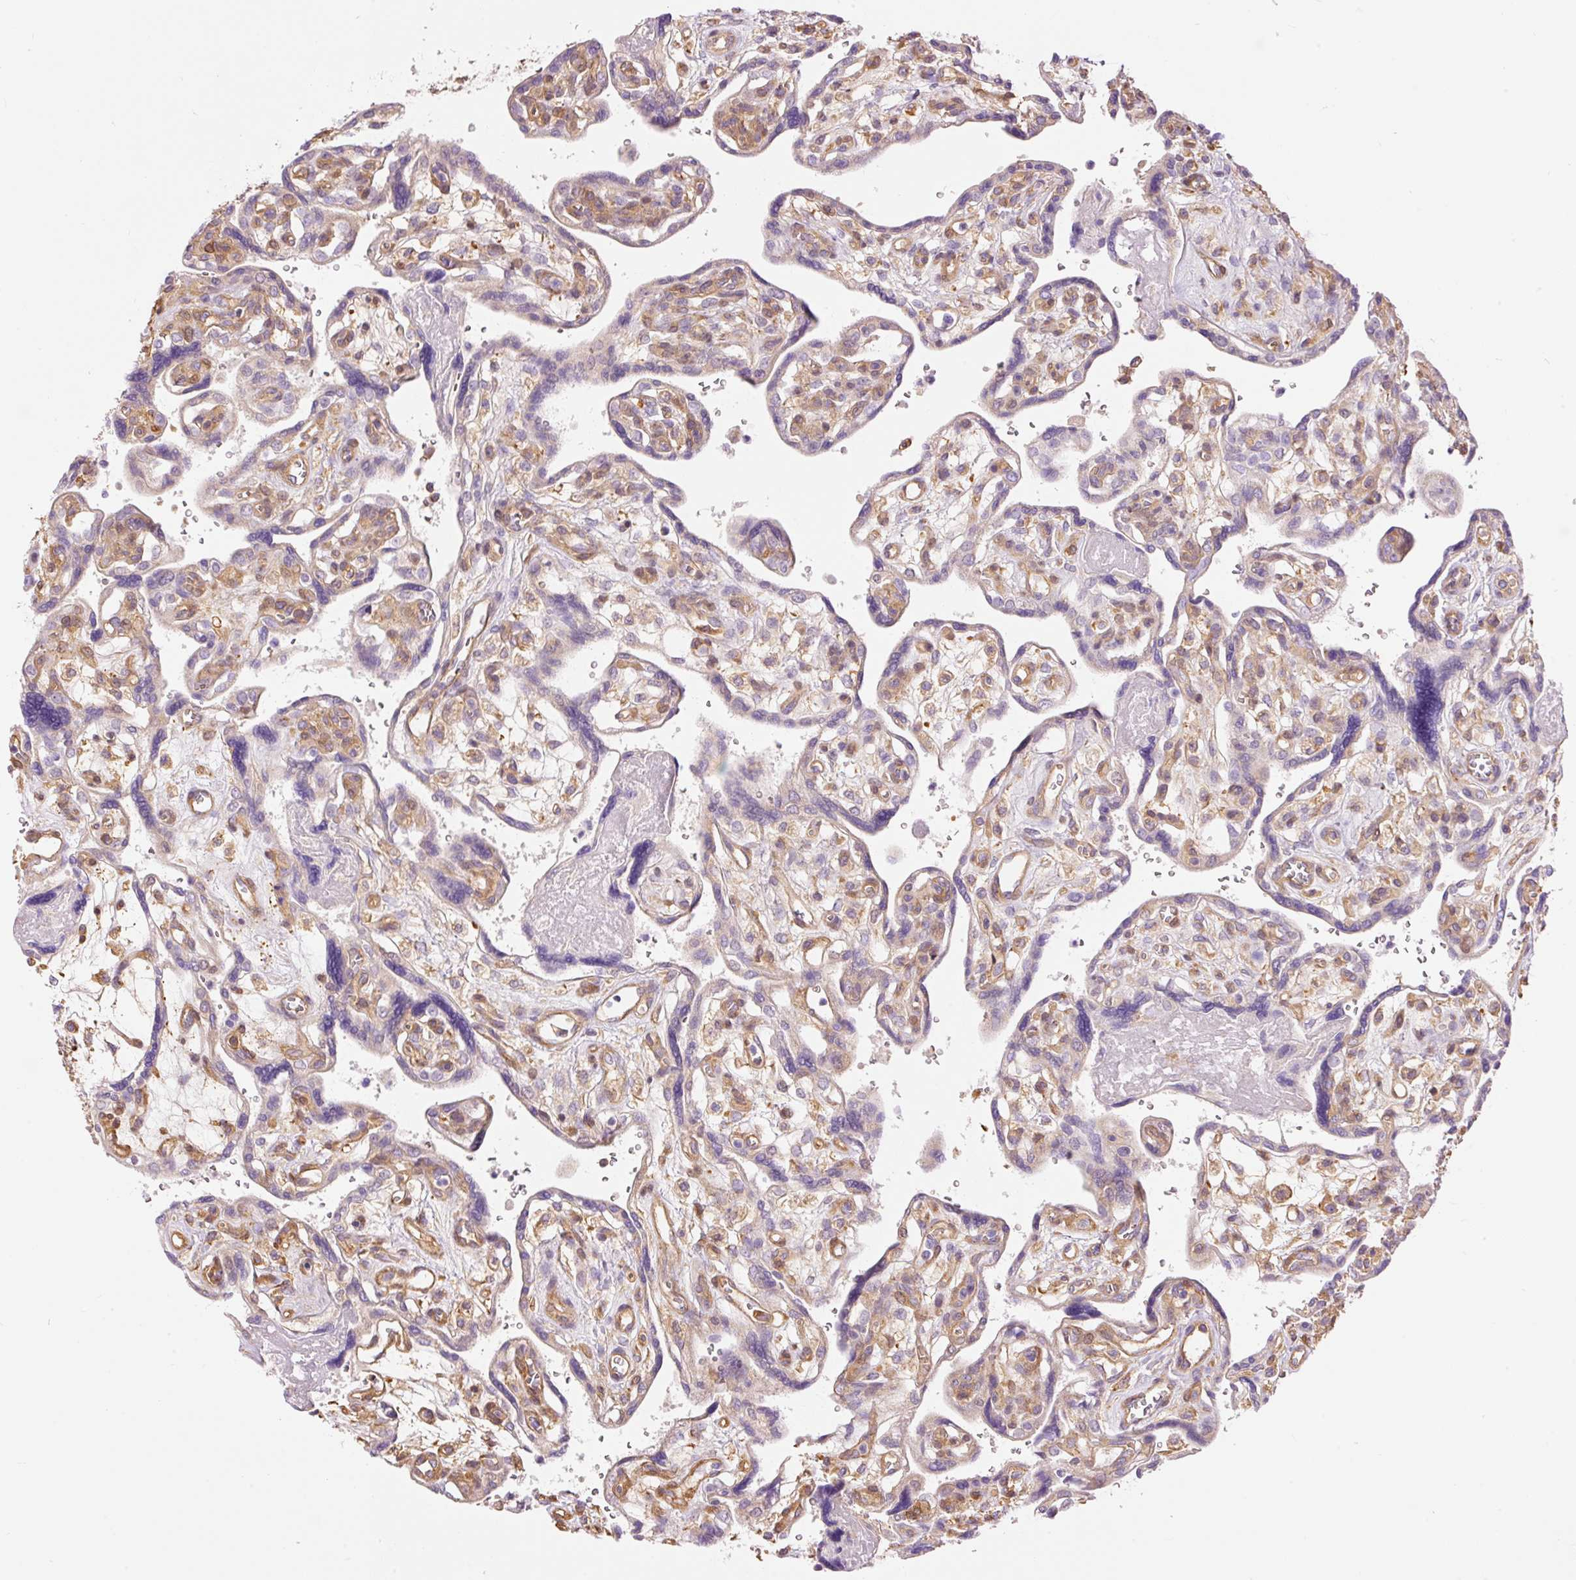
{"staining": {"intensity": "weak", "quantity": "25%-75%", "location": "cytoplasmic/membranous"}, "tissue": "placenta", "cell_type": "Decidual cells", "image_type": "normal", "snomed": [{"axis": "morphology", "description": "Normal tissue, NOS"}, {"axis": "topography", "description": "Placenta"}], "caption": "High-magnification brightfield microscopy of unremarkable placenta stained with DAB (brown) and counterstained with hematoxylin (blue). decidual cells exhibit weak cytoplasmic/membranous staining is seen in approximately25%-75% of cells. The staining was performed using DAB, with brown indicating positive protein expression. Nuclei are stained blue with hematoxylin.", "gene": "ENSG00000249624", "patient": {"sex": "female", "age": 39}}